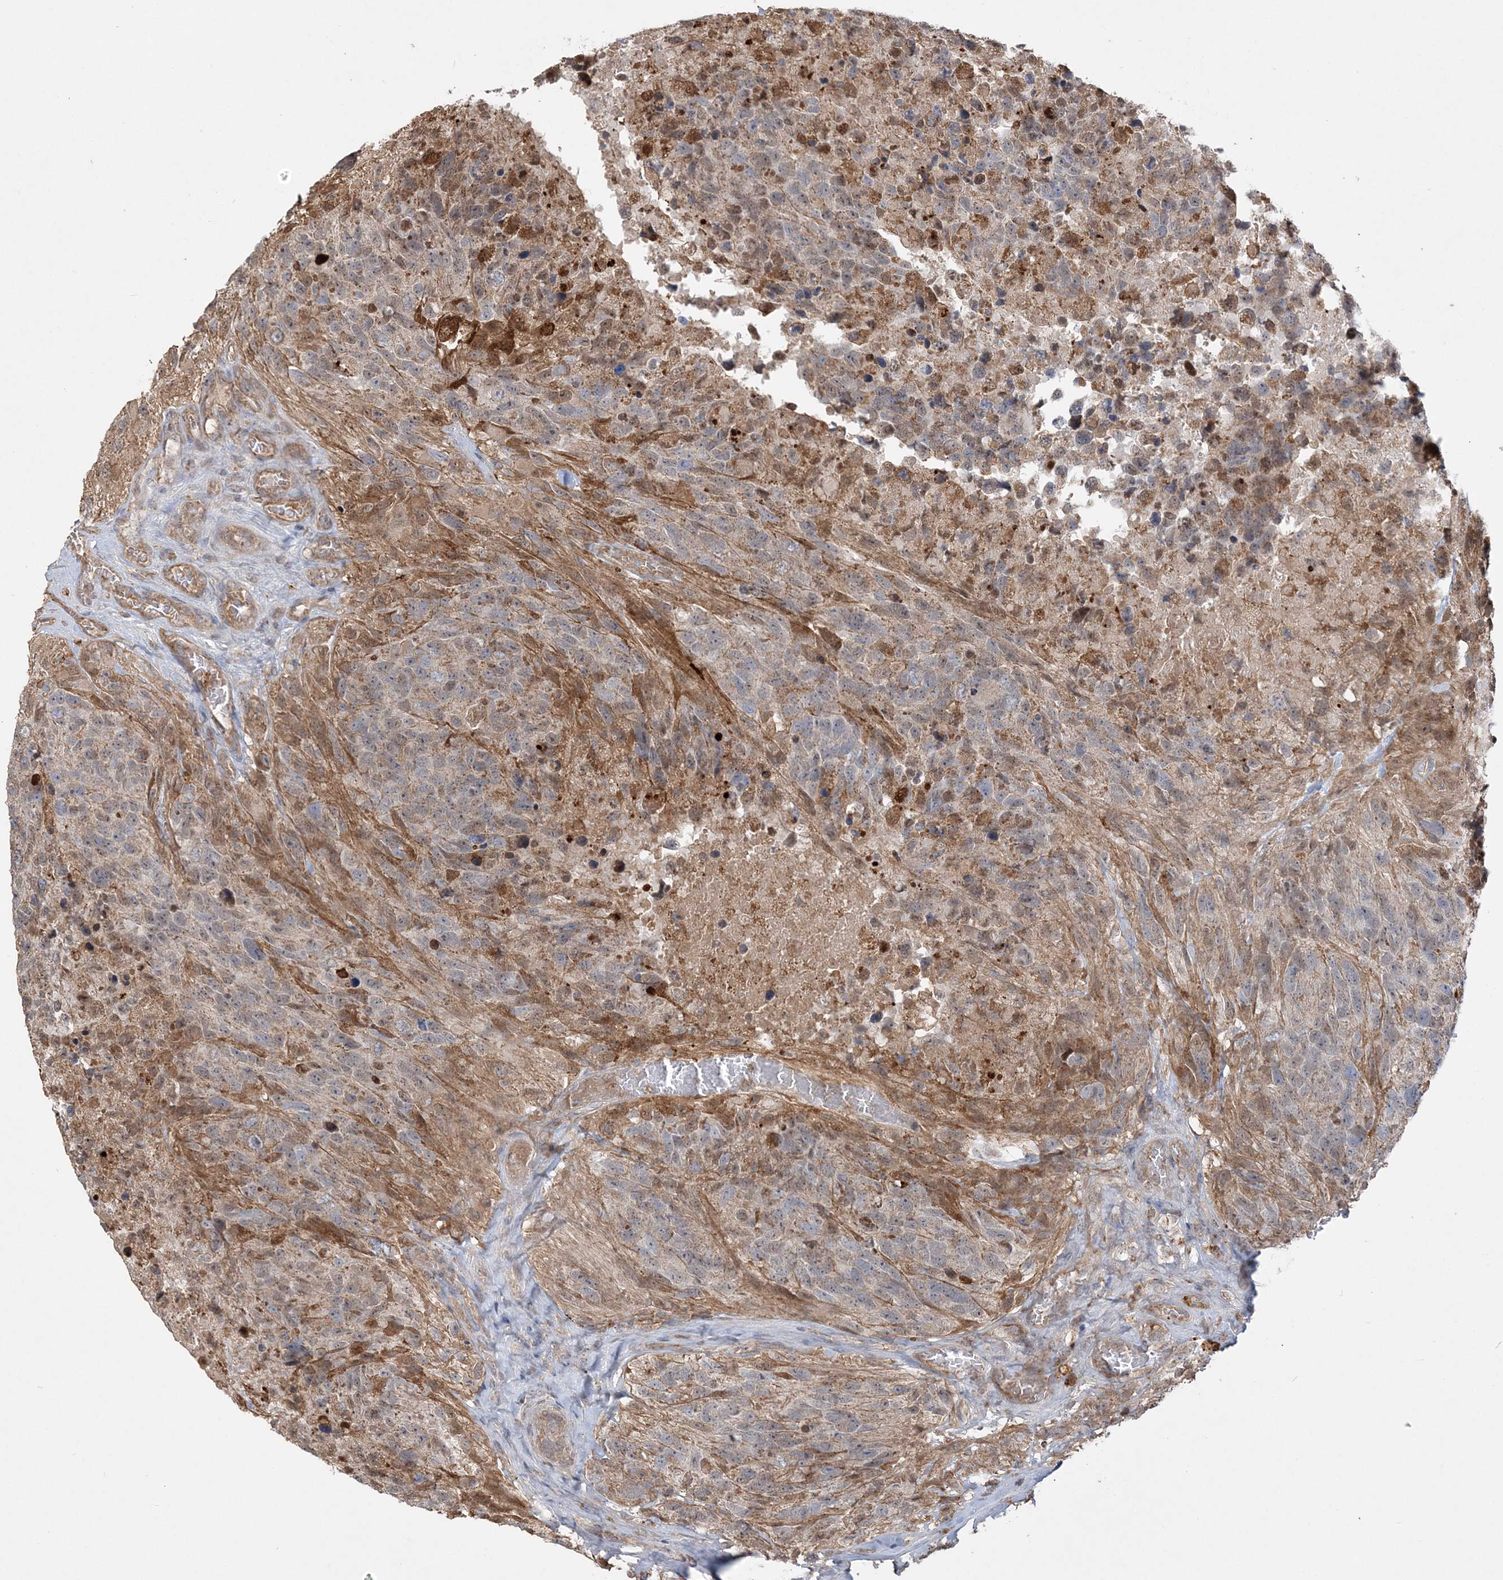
{"staining": {"intensity": "moderate", "quantity": "<25%", "location": "cytoplasmic/membranous"}, "tissue": "glioma", "cell_type": "Tumor cells", "image_type": "cancer", "snomed": [{"axis": "morphology", "description": "Glioma, malignant, High grade"}, {"axis": "topography", "description": "Brain"}], "caption": "A micrograph showing moderate cytoplasmic/membranous expression in about <25% of tumor cells in glioma, as visualized by brown immunohistochemical staining.", "gene": "SCLT1", "patient": {"sex": "male", "age": 69}}